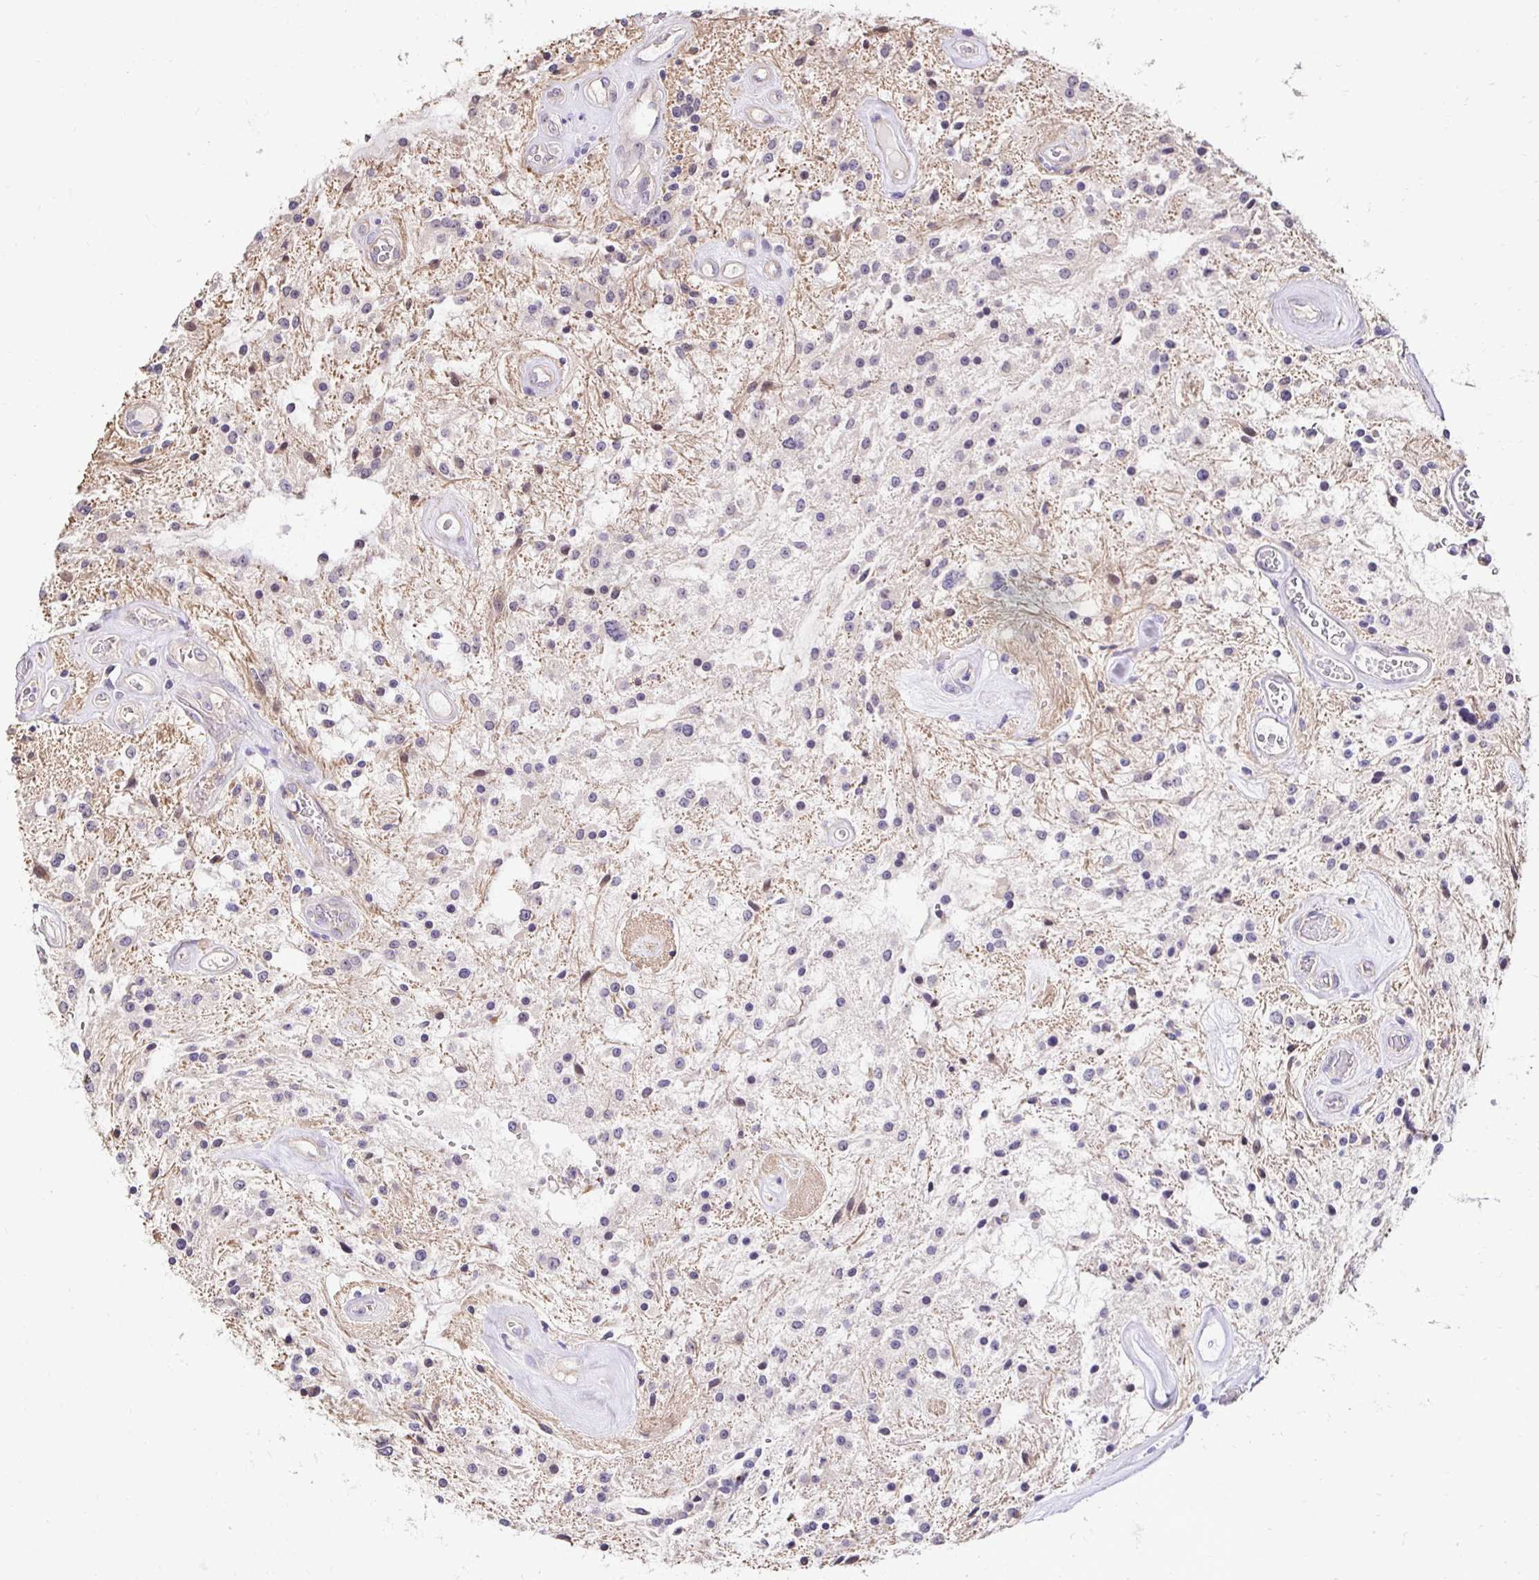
{"staining": {"intensity": "negative", "quantity": "none", "location": "none"}, "tissue": "glioma", "cell_type": "Tumor cells", "image_type": "cancer", "snomed": [{"axis": "morphology", "description": "Glioma, malignant, Low grade"}, {"axis": "topography", "description": "Cerebellum"}], "caption": "IHC photomicrograph of glioma stained for a protein (brown), which displays no expression in tumor cells. Brightfield microscopy of immunohistochemistry (IHC) stained with DAB (3,3'-diaminobenzidine) (brown) and hematoxylin (blue), captured at high magnification.", "gene": "SLC9A1", "patient": {"sex": "female", "age": 14}}